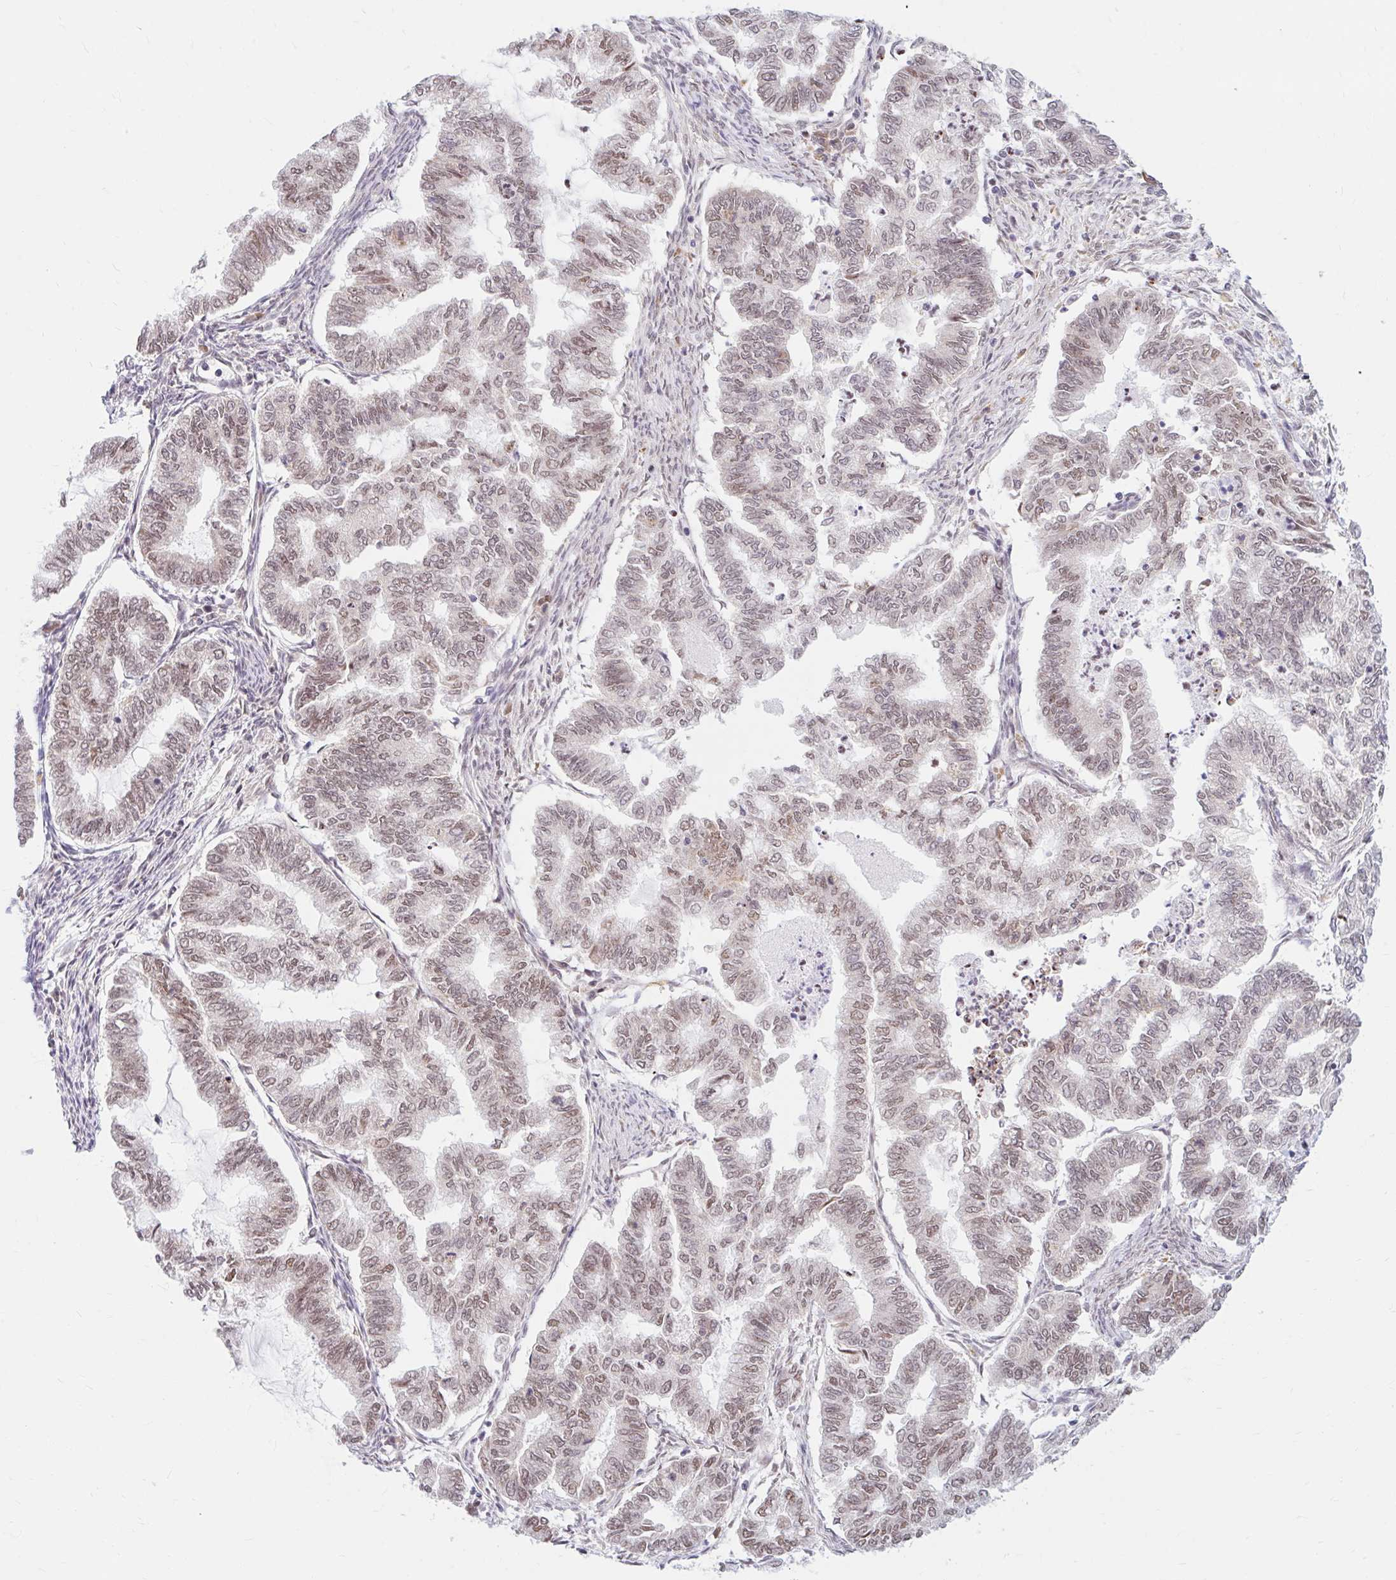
{"staining": {"intensity": "weak", "quantity": "<25%", "location": "nuclear"}, "tissue": "endometrial cancer", "cell_type": "Tumor cells", "image_type": "cancer", "snomed": [{"axis": "morphology", "description": "Adenocarcinoma, NOS"}, {"axis": "topography", "description": "Endometrium"}], "caption": "Micrograph shows no protein staining in tumor cells of endometrial cancer (adenocarcinoma) tissue.", "gene": "SRSF10", "patient": {"sex": "female", "age": 79}}